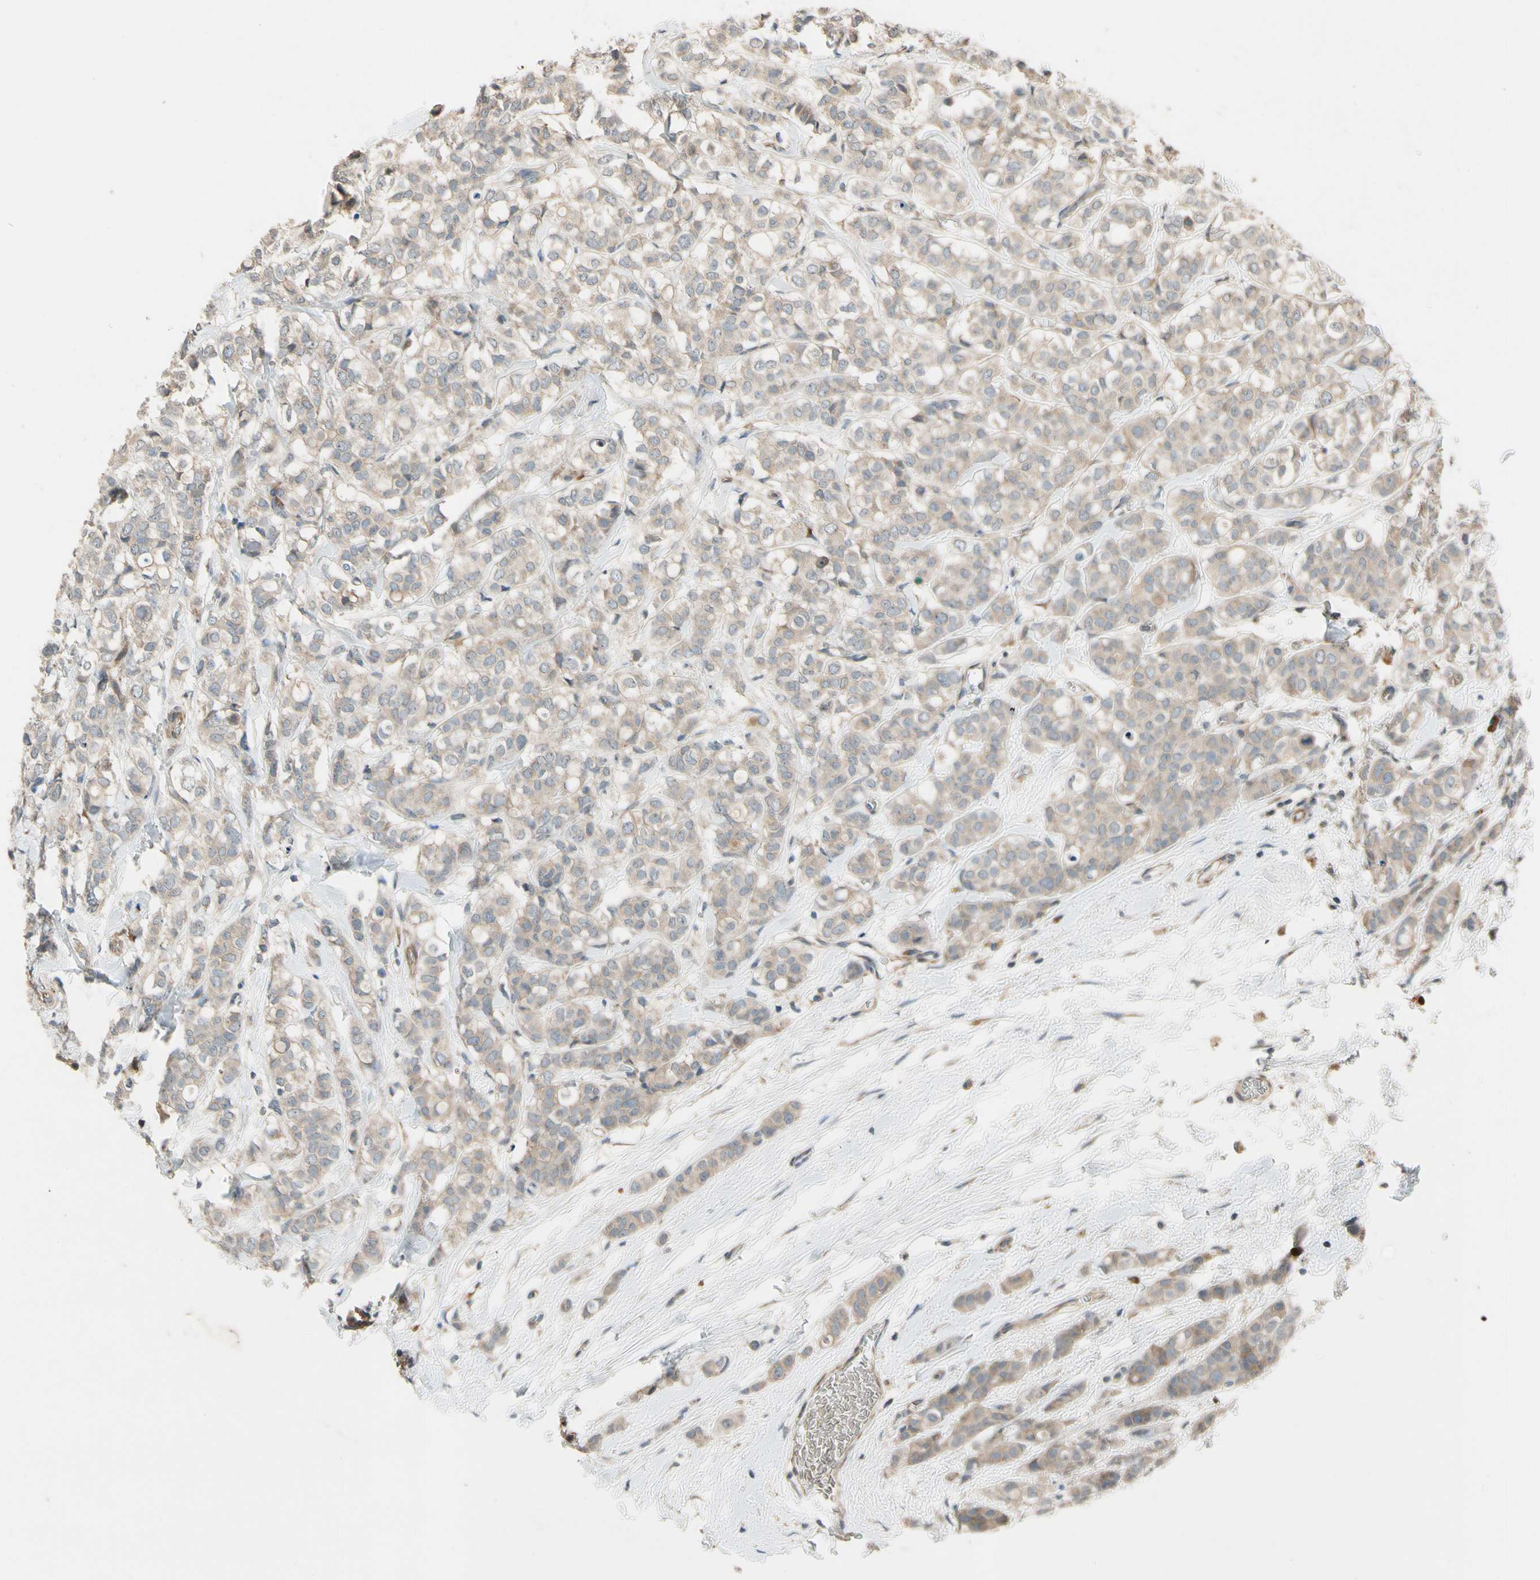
{"staining": {"intensity": "weak", "quantity": "25%-75%", "location": "cytoplasmic/membranous"}, "tissue": "breast cancer", "cell_type": "Tumor cells", "image_type": "cancer", "snomed": [{"axis": "morphology", "description": "Lobular carcinoma"}, {"axis": "topography", "description": "Breast"}], "caption": "Tumor cells reveal weak cytoplasmic/membranous staining in approximately 25%-75% of cells in breast cancer (lobular carcinoma).", "gene": "MST1R", "patient": {"sex": "female", "age": 60}}